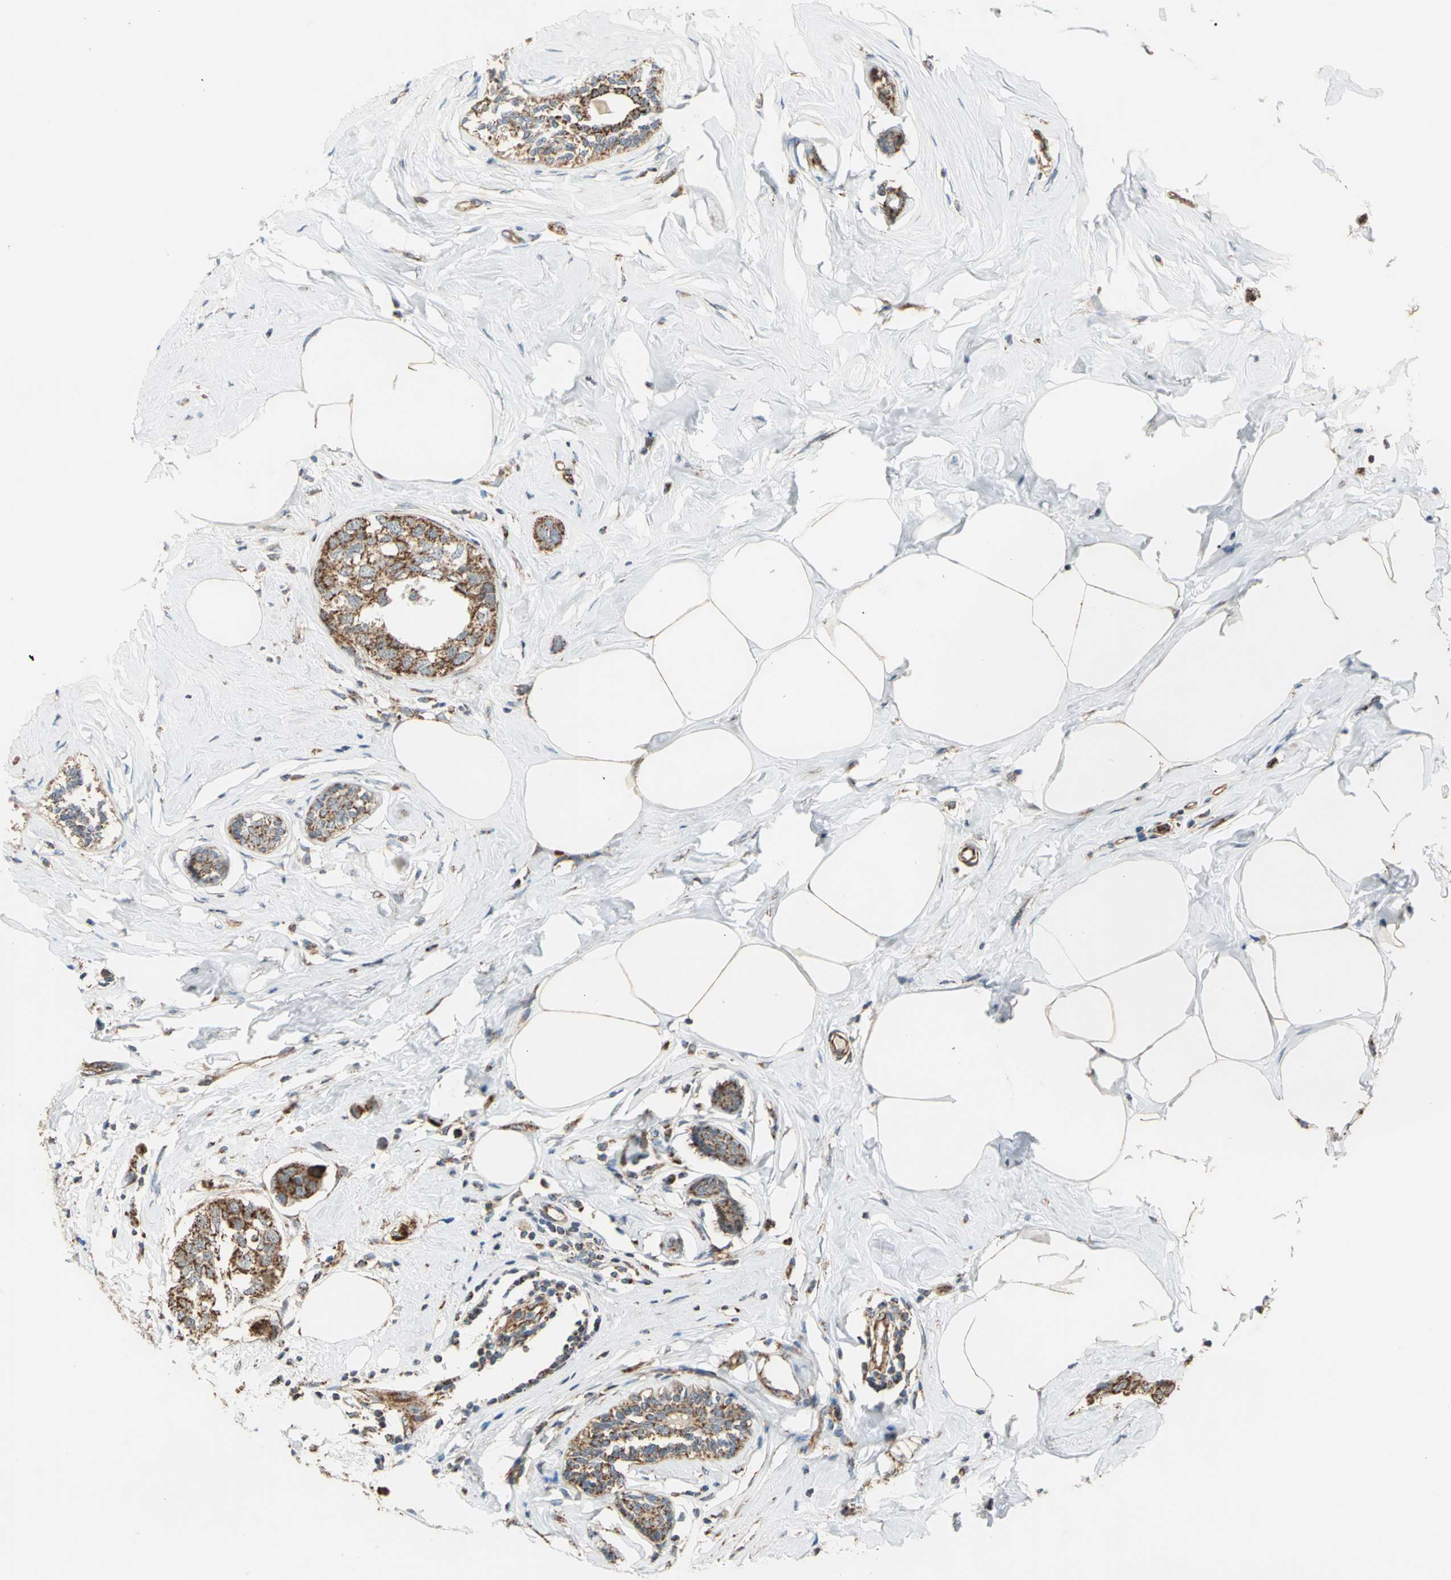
{"staining": {"intensity": "strong", "quantity": ">75%", "location": "cytoplasmic/membranous"}, "tissue": "breast cancer", "cell_type": "Tumor cells", "image_type": "cancer", "snomed": [{"axis": "morphology", "description": "Normal tissue, NOS"}, {"axis": "morphology", "description": "Duct carcinoma"}, {"axis": "topography", "description": "Breast"}], "caption": "Immunohistochemical staining of human infiltrating ductal carcinoma (breast) demonstrates high levels of strong cytoplasmic/membranous expression in approximately >75% of tumor cells. The protein of interest is shown in brown color, while the nuclei are stained blue.", "gene": "MRPS22", "patient": {"sex": "female", "age": 50}}